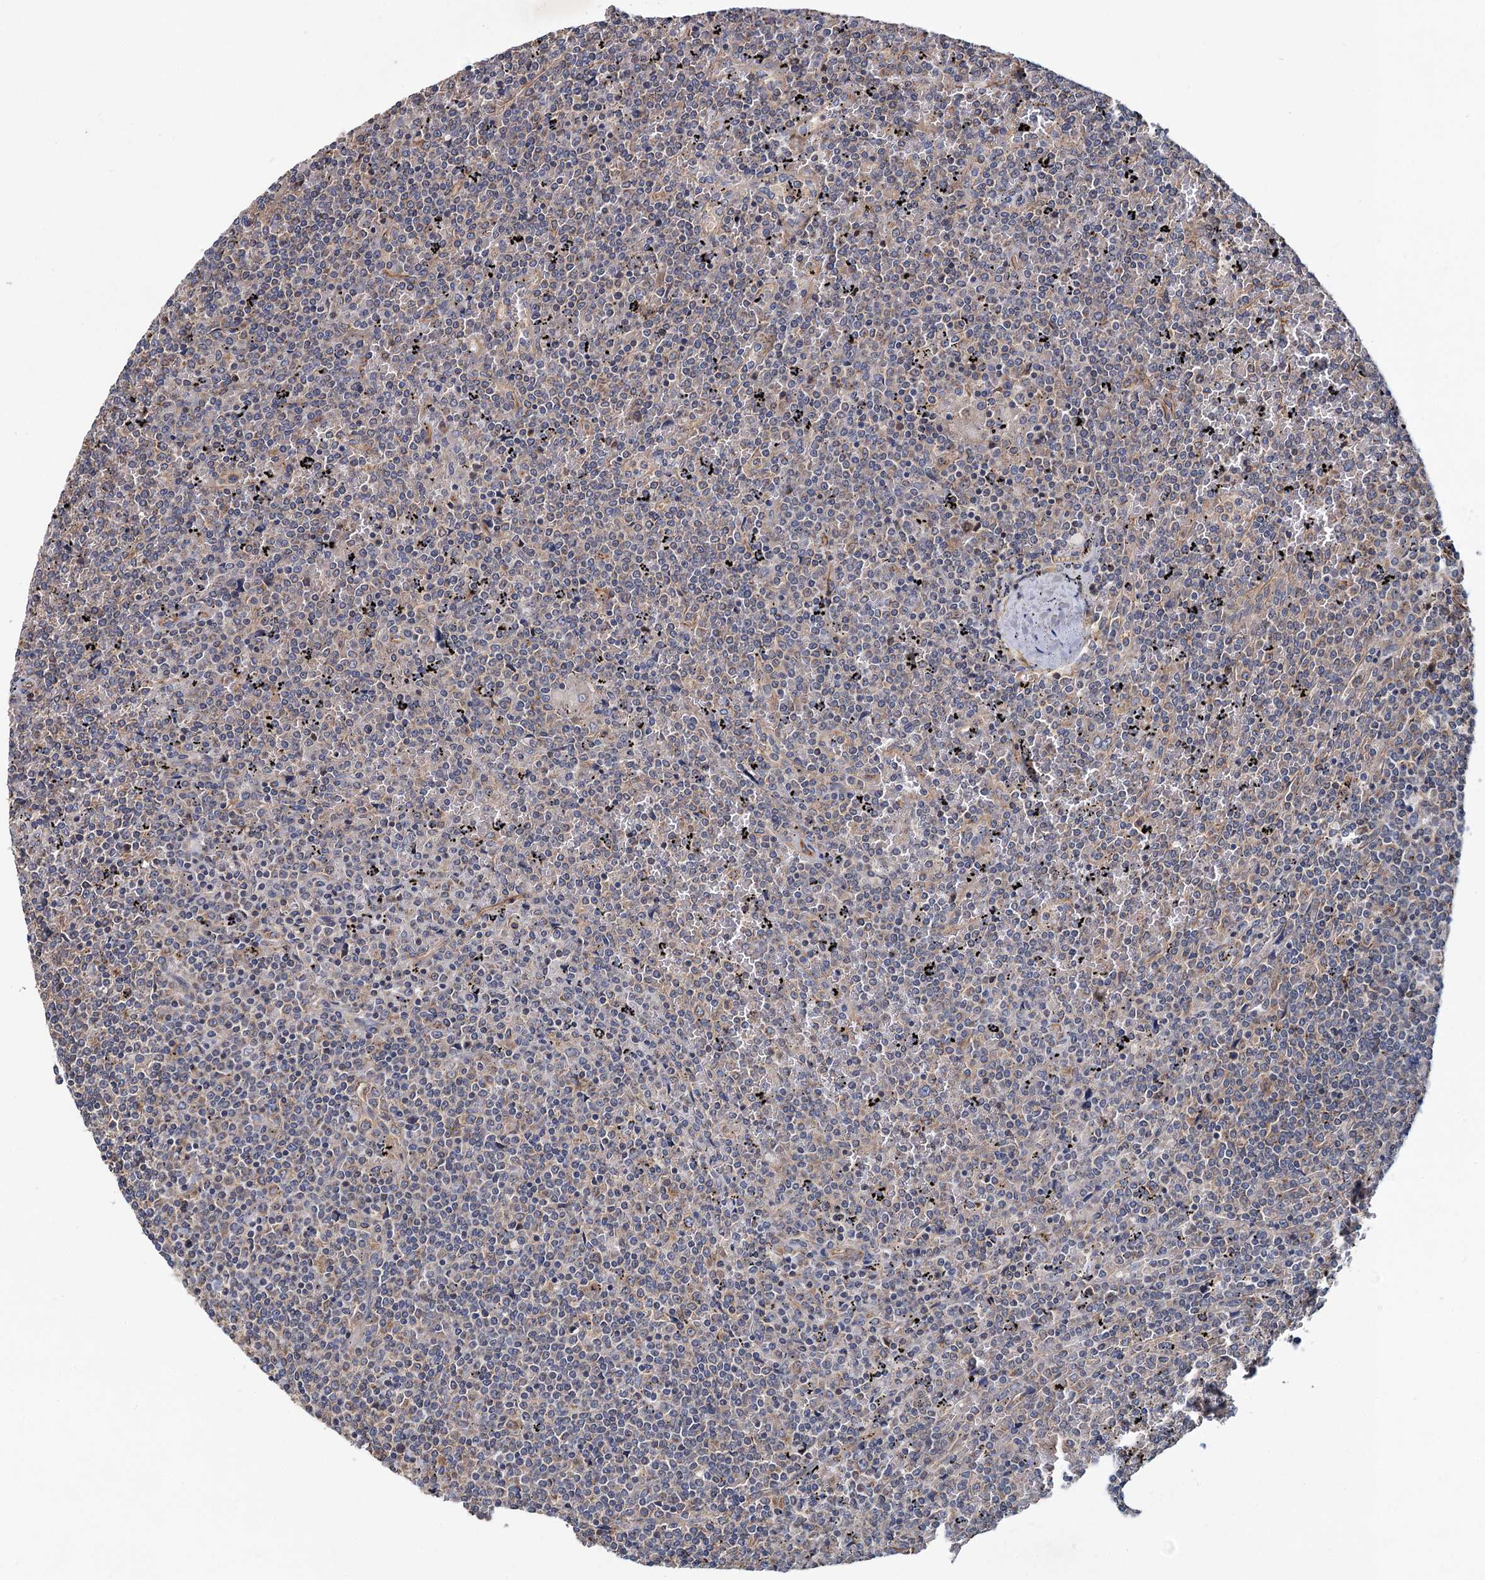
{"staining": {"intensity": "negative", "quantity": "none", "location": "none"}, "tissue": "lymphoma", "cell_type": "Tumor cells", "image_type": "cancer", "snomed": [{"axis": "morphology", "description": "Malignant lymphoma, non-Hodgkin's type, Low grade"}, {"axis": "topography", "description": "Spleen"}], "caption": "High magnification brightfield microscopy of low-grade malignant lymphoma, non-Hodgkin's type stained with DAB (3,3'-diaminobenzidine) (brown) and counterstained with hematoxylin (blue): tumor cells show no significant staining.", "gene": "MTRR", "patient": {"sex": "female", "age": 19}}